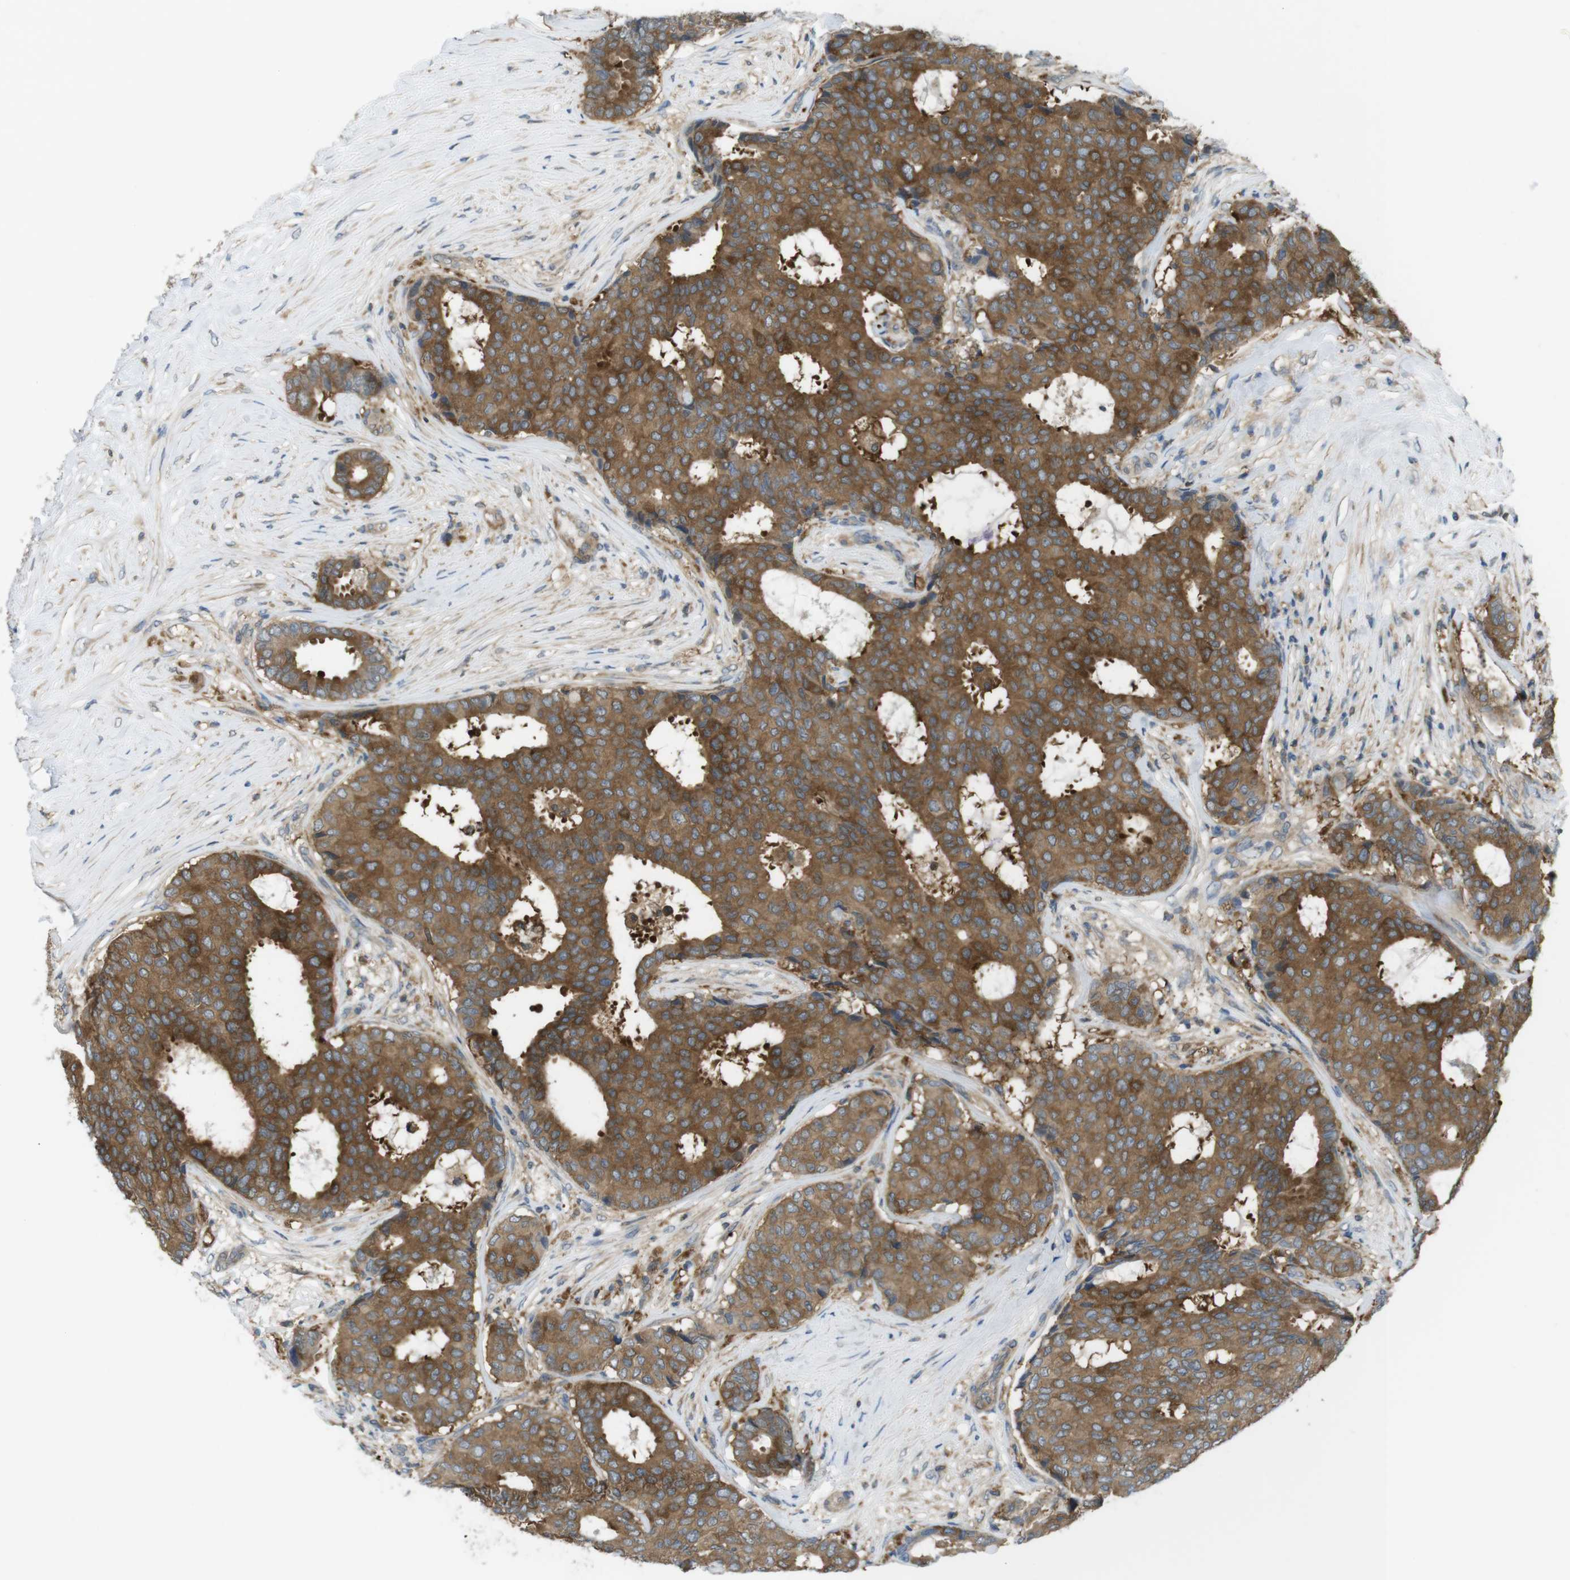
{"staining": {"intensity": "moderate", "quantity": ">75%", "location": "cytoplasmic/membranous"}, "tissue": "breast cancer", "cell_type": "Tumor cells", "image_type": "cancer", "snomed": [{"axis": "morphology", "description": "Duct carcinoma"}, {"axis": "topography", "description": "Breast"}], "caption": "Protein staining of breast cancer tissue shows moderate cytoplasmic/membranous positivity in approximately >75% of tumor cells.", "gene": "MTHFD1", "patient": {"sex": "female", "age": 75}}